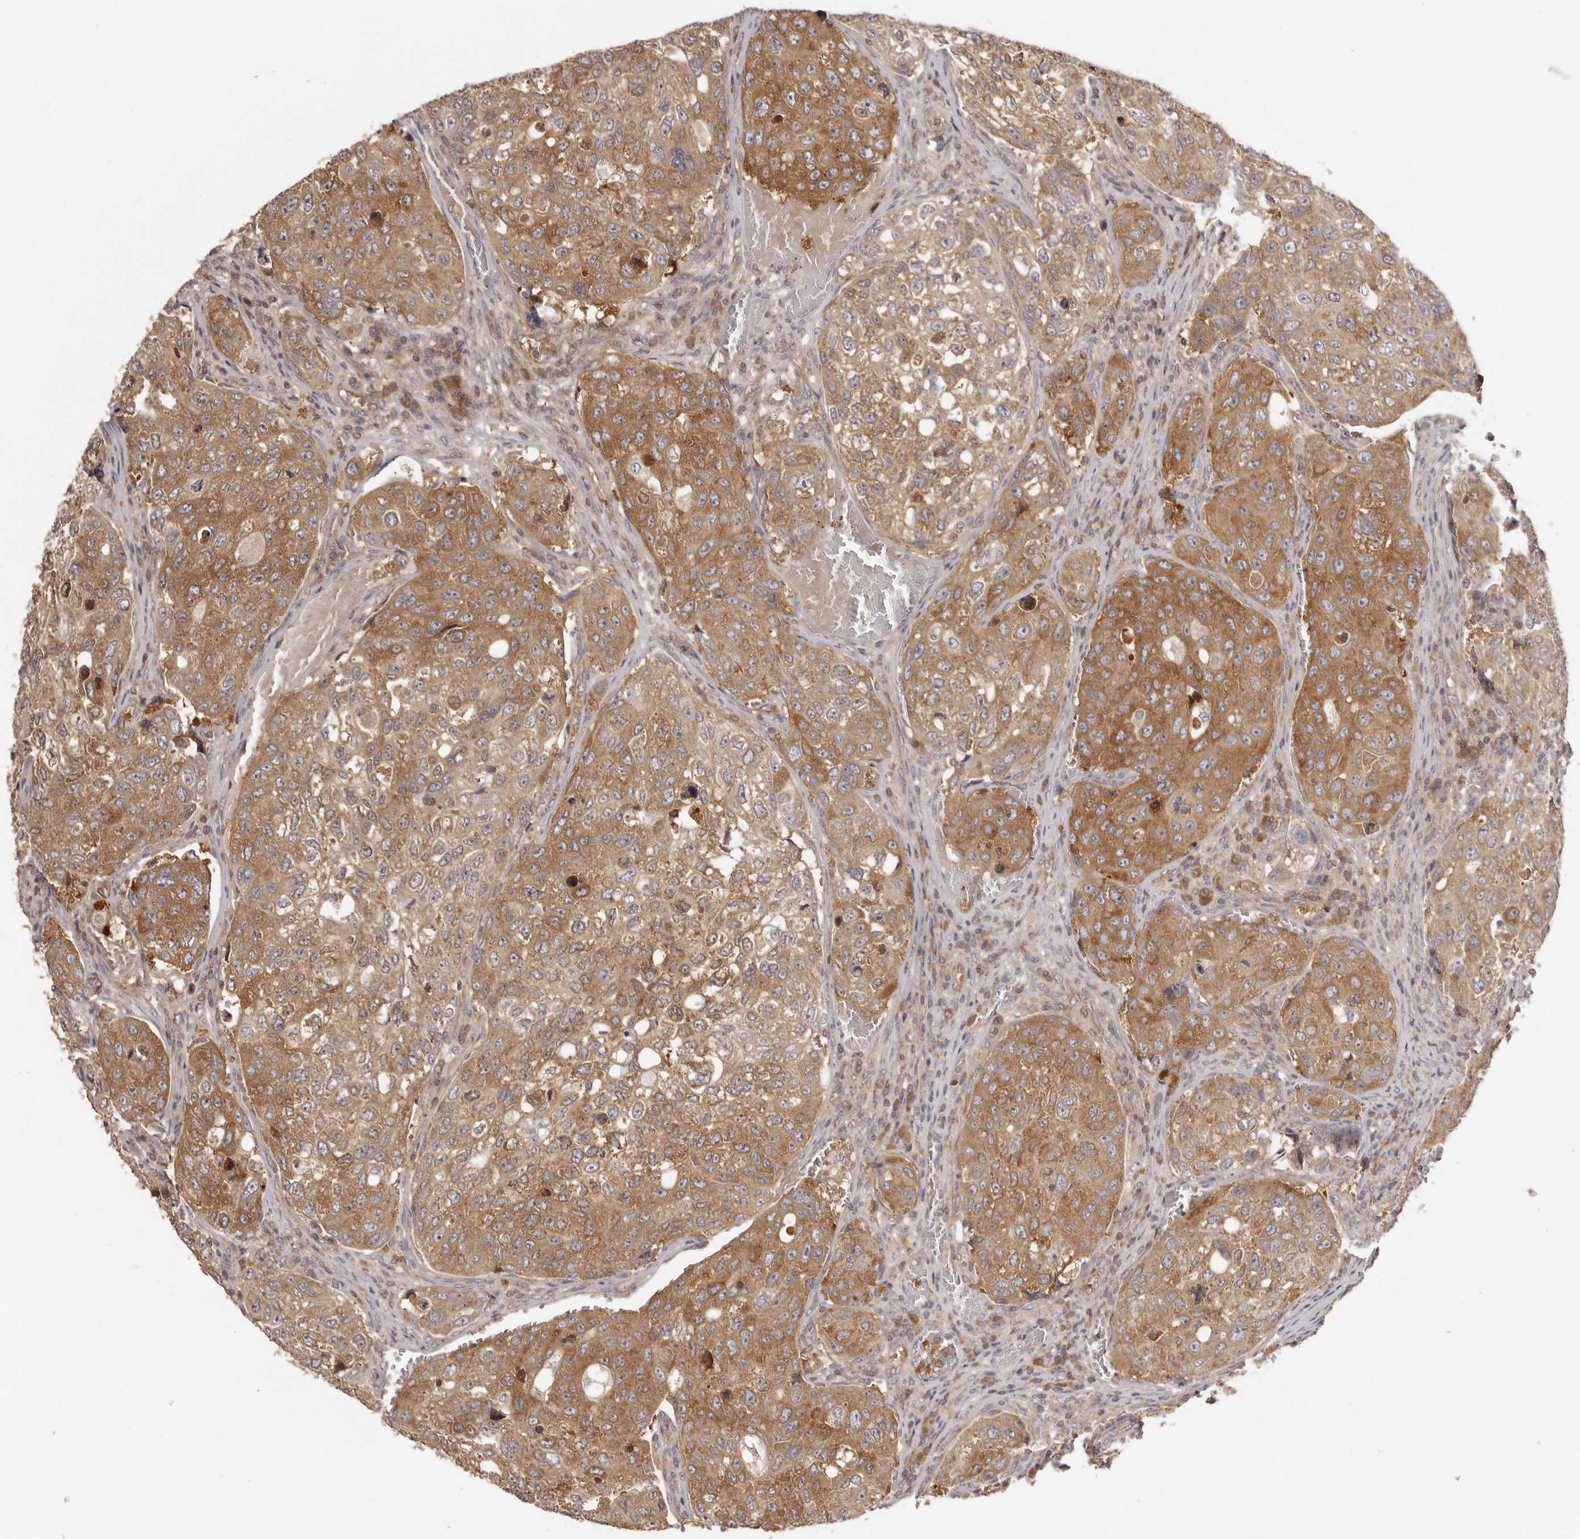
{"staining": {"intensity": "moderate", "quantity": ">75%", "location": "cytoplasmic/membranous"}, "tissue": "urothelial cancer", "cell_type": "Tumor cells", "image_type": "cancer", "snomed": [{"axis": "morphology", "description": "Urothelial carcinoma, High grade"}, {"axis": "topography", "description": "Lymph node"}, {"axis": "topography", "description": "Urinary bladder"}], "caption": "This photomicrograph shows immunohistochemistry (IHC) staining of human urothelial cancer, with medium moderate cytoplasmic/membranous positivity in about >75% of tumor cells.", "gene": "EEF1E1", "patient": {"sex": "male", "age": 51}}